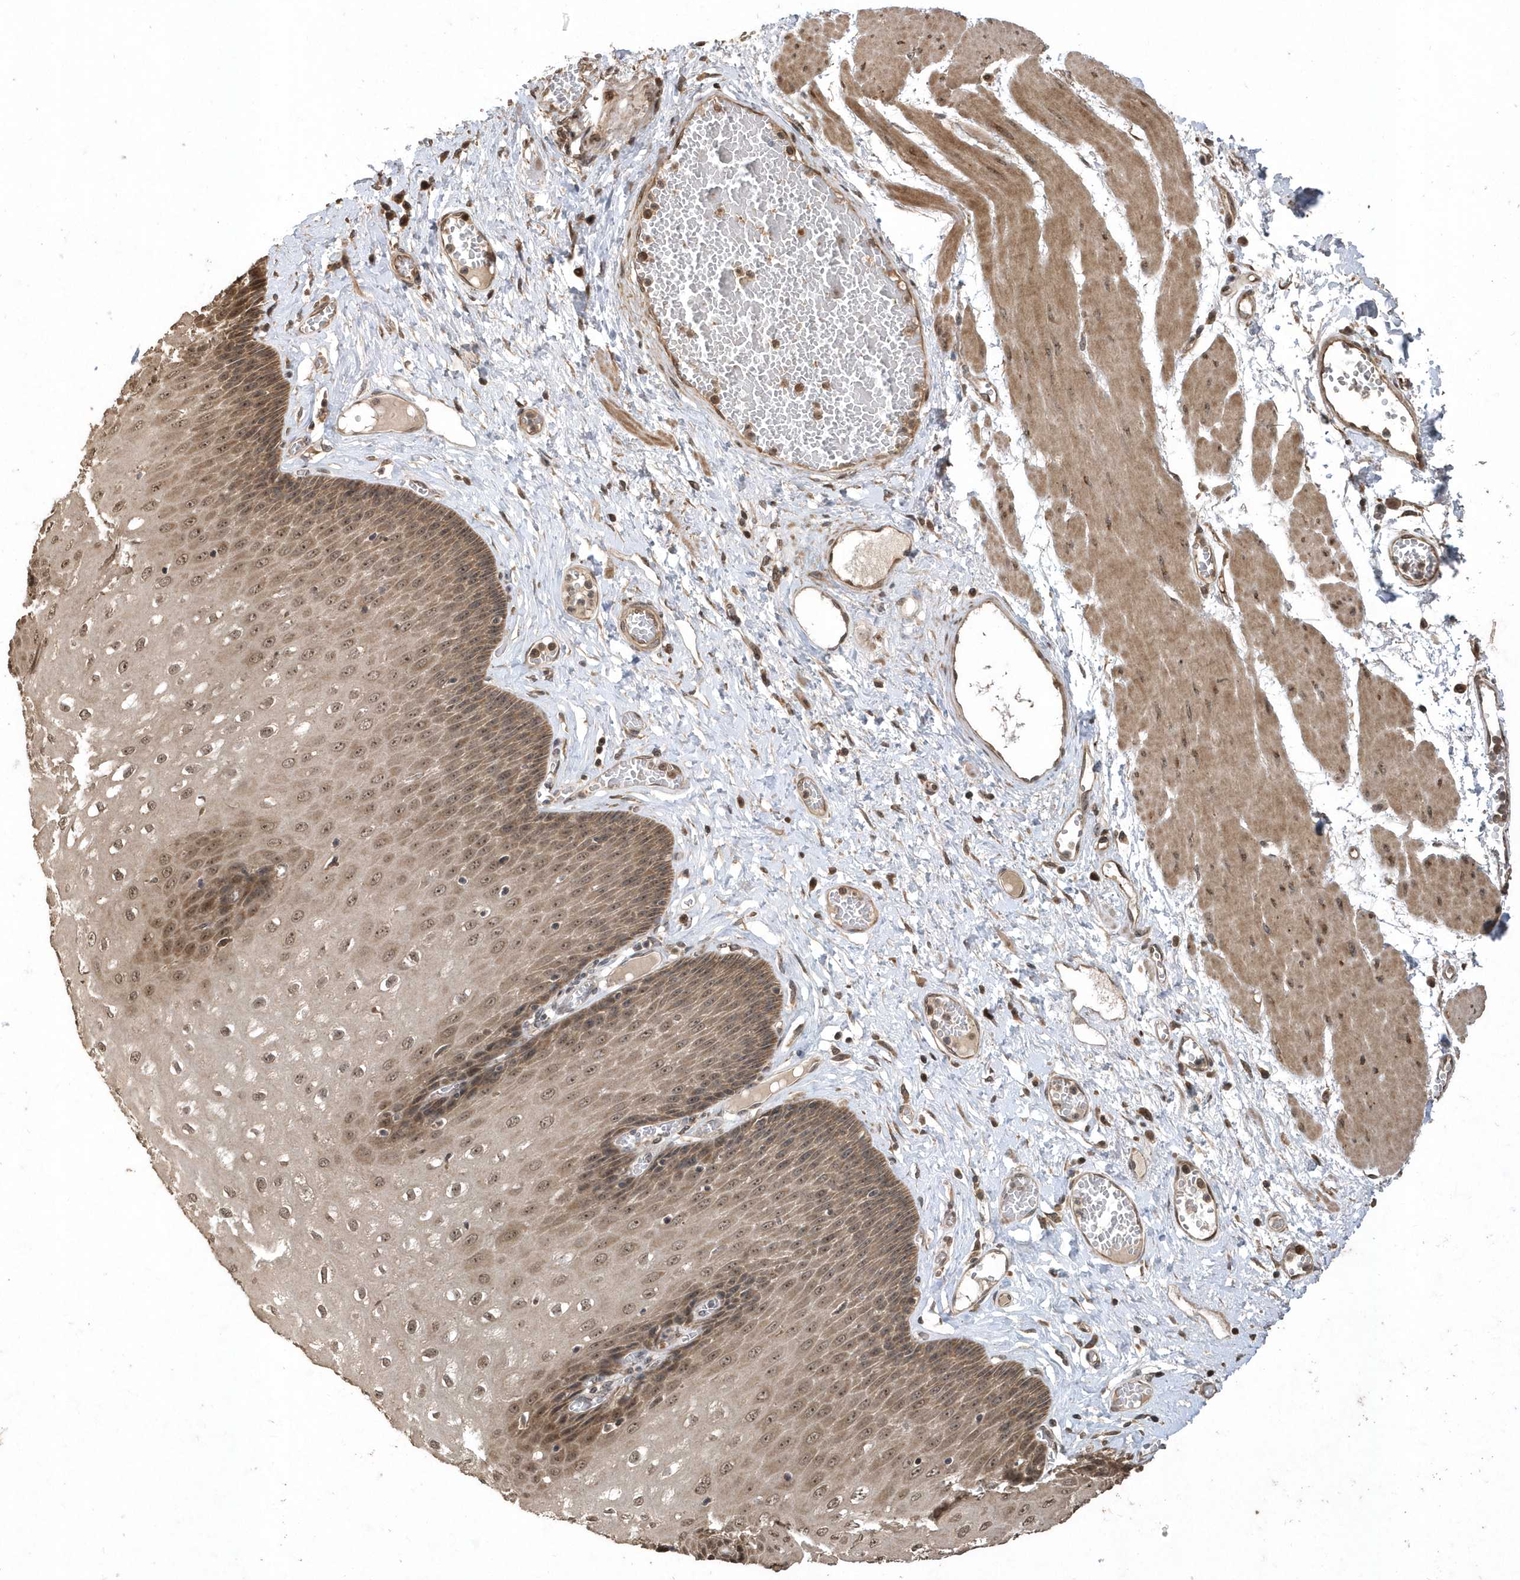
{"staining": {"intensity": "moderate", "quantity": ">75%", "location": "cytoplasmic/membranous,nuclear"}, "tissue": "esophagus", "cell_type": "Squamous epithelial cells", "image_type": "normal", "snomed": [{"axis": "morphology", "description": "Normal tissue, NOS"}, {"axis": "topography", "description": "Esophagus"}], "caption": "Brown immunohistochemical staining in normal human esophagus displays moderate cytoplasmic/membranous,nuclear staining in approximately >75% of squamous epithelial cells.", "gene": "WASHC5", "patient": {"sex": "male", "age": 60}}